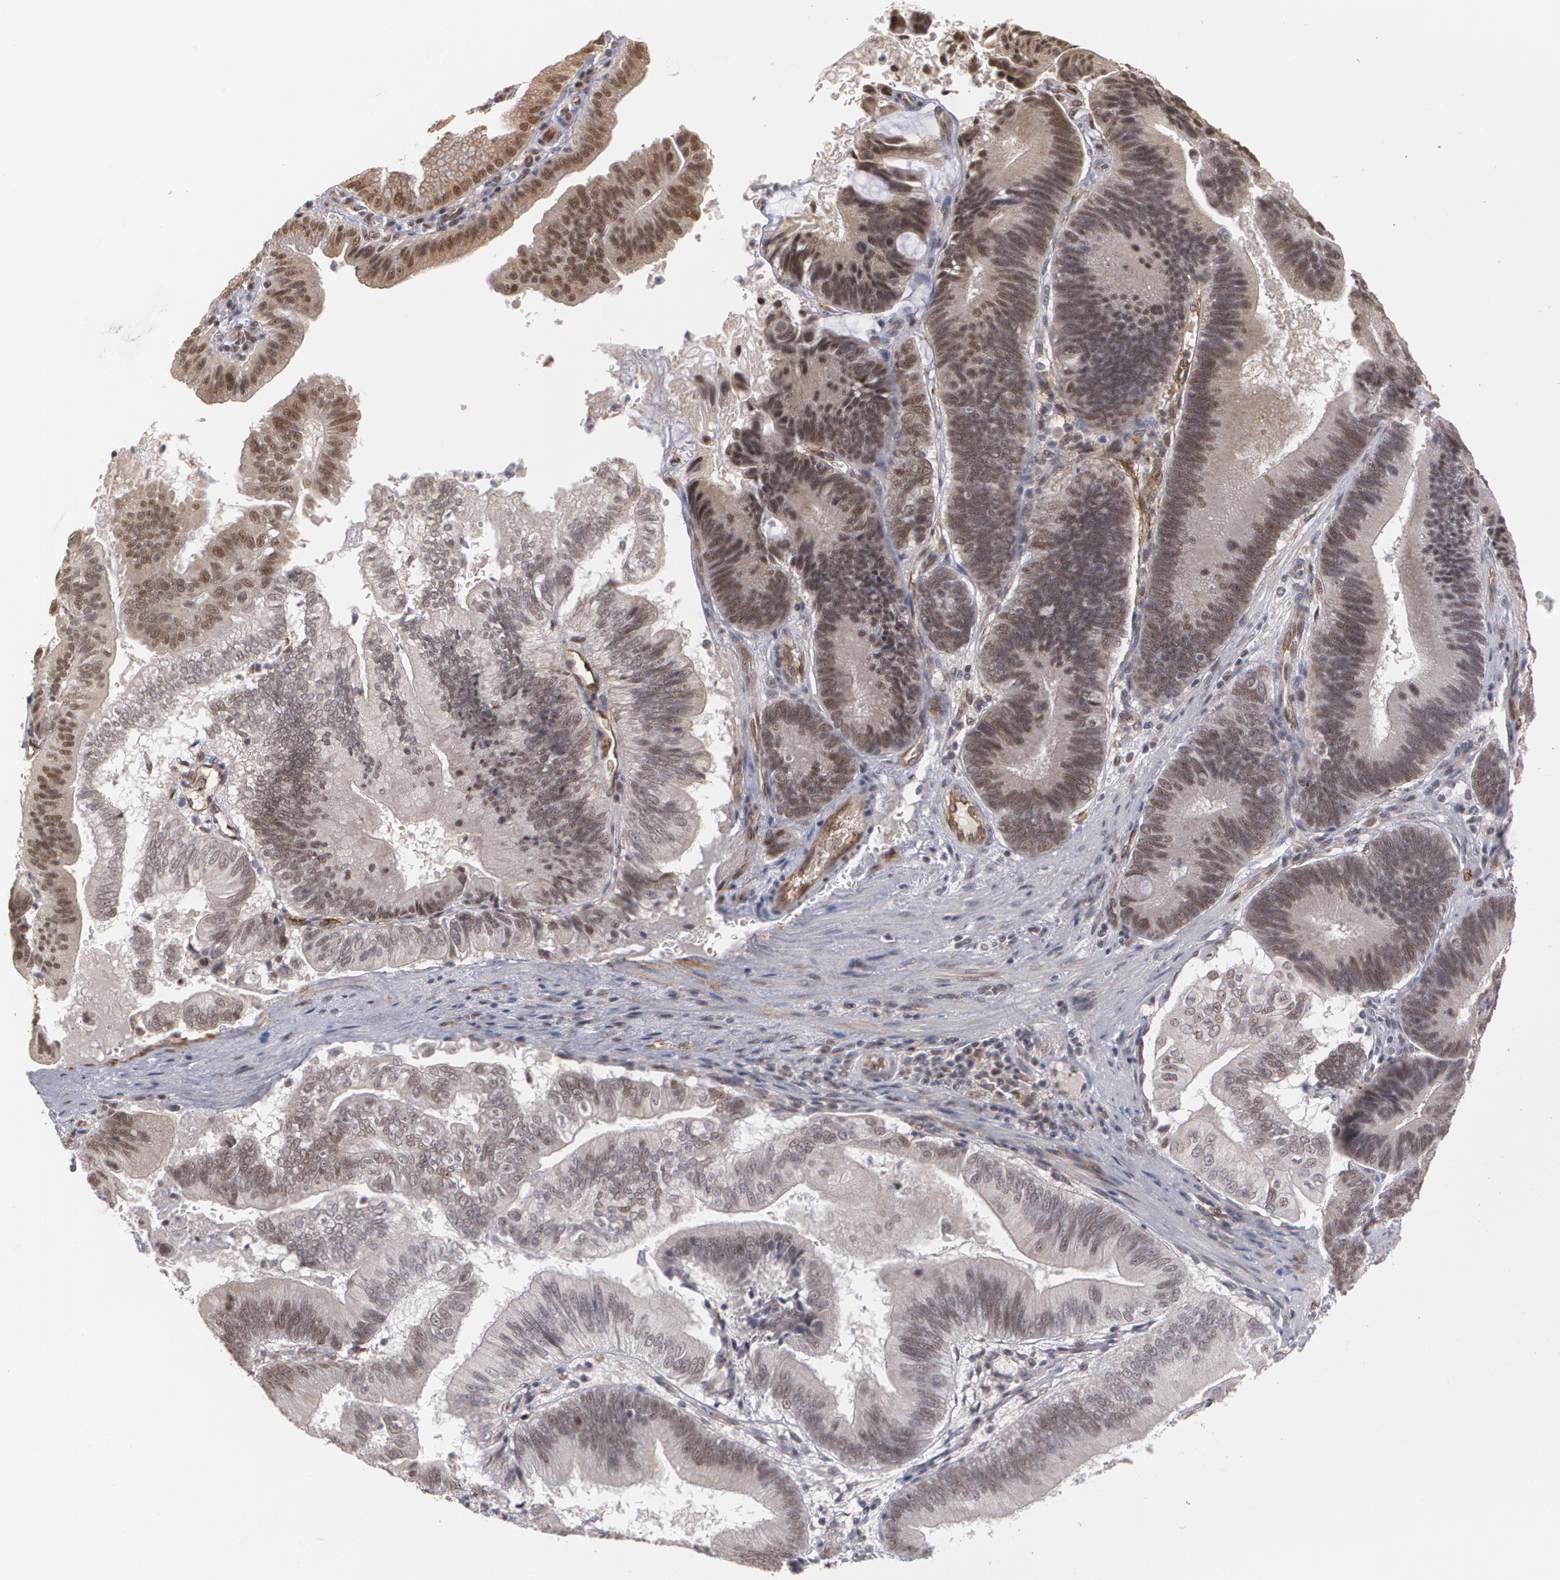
{"staining": {"intensity": "moderate", "quantity": ">75%", "location": "cytoplasmic/membranous,nuclear"}, "tissue": "pancreatic cancer", "cell_type": "Tumor cells", "image_type": "cancer", "snomed": [{"axis": "morphology", "description": "Adenocarcinoma, NOS"}, {"axis": "topography", "description": "Pancreas"}], "caption": "Immunohistochemical staining of pancreatic cancer (adenocarcinoma) displays medium levels of moderate cytoplasmic/membranous and nuclear staining in about >75% of tumor cells.", "gene": "ZNF75A", "patient": {"sex": "male", "age": 82}}